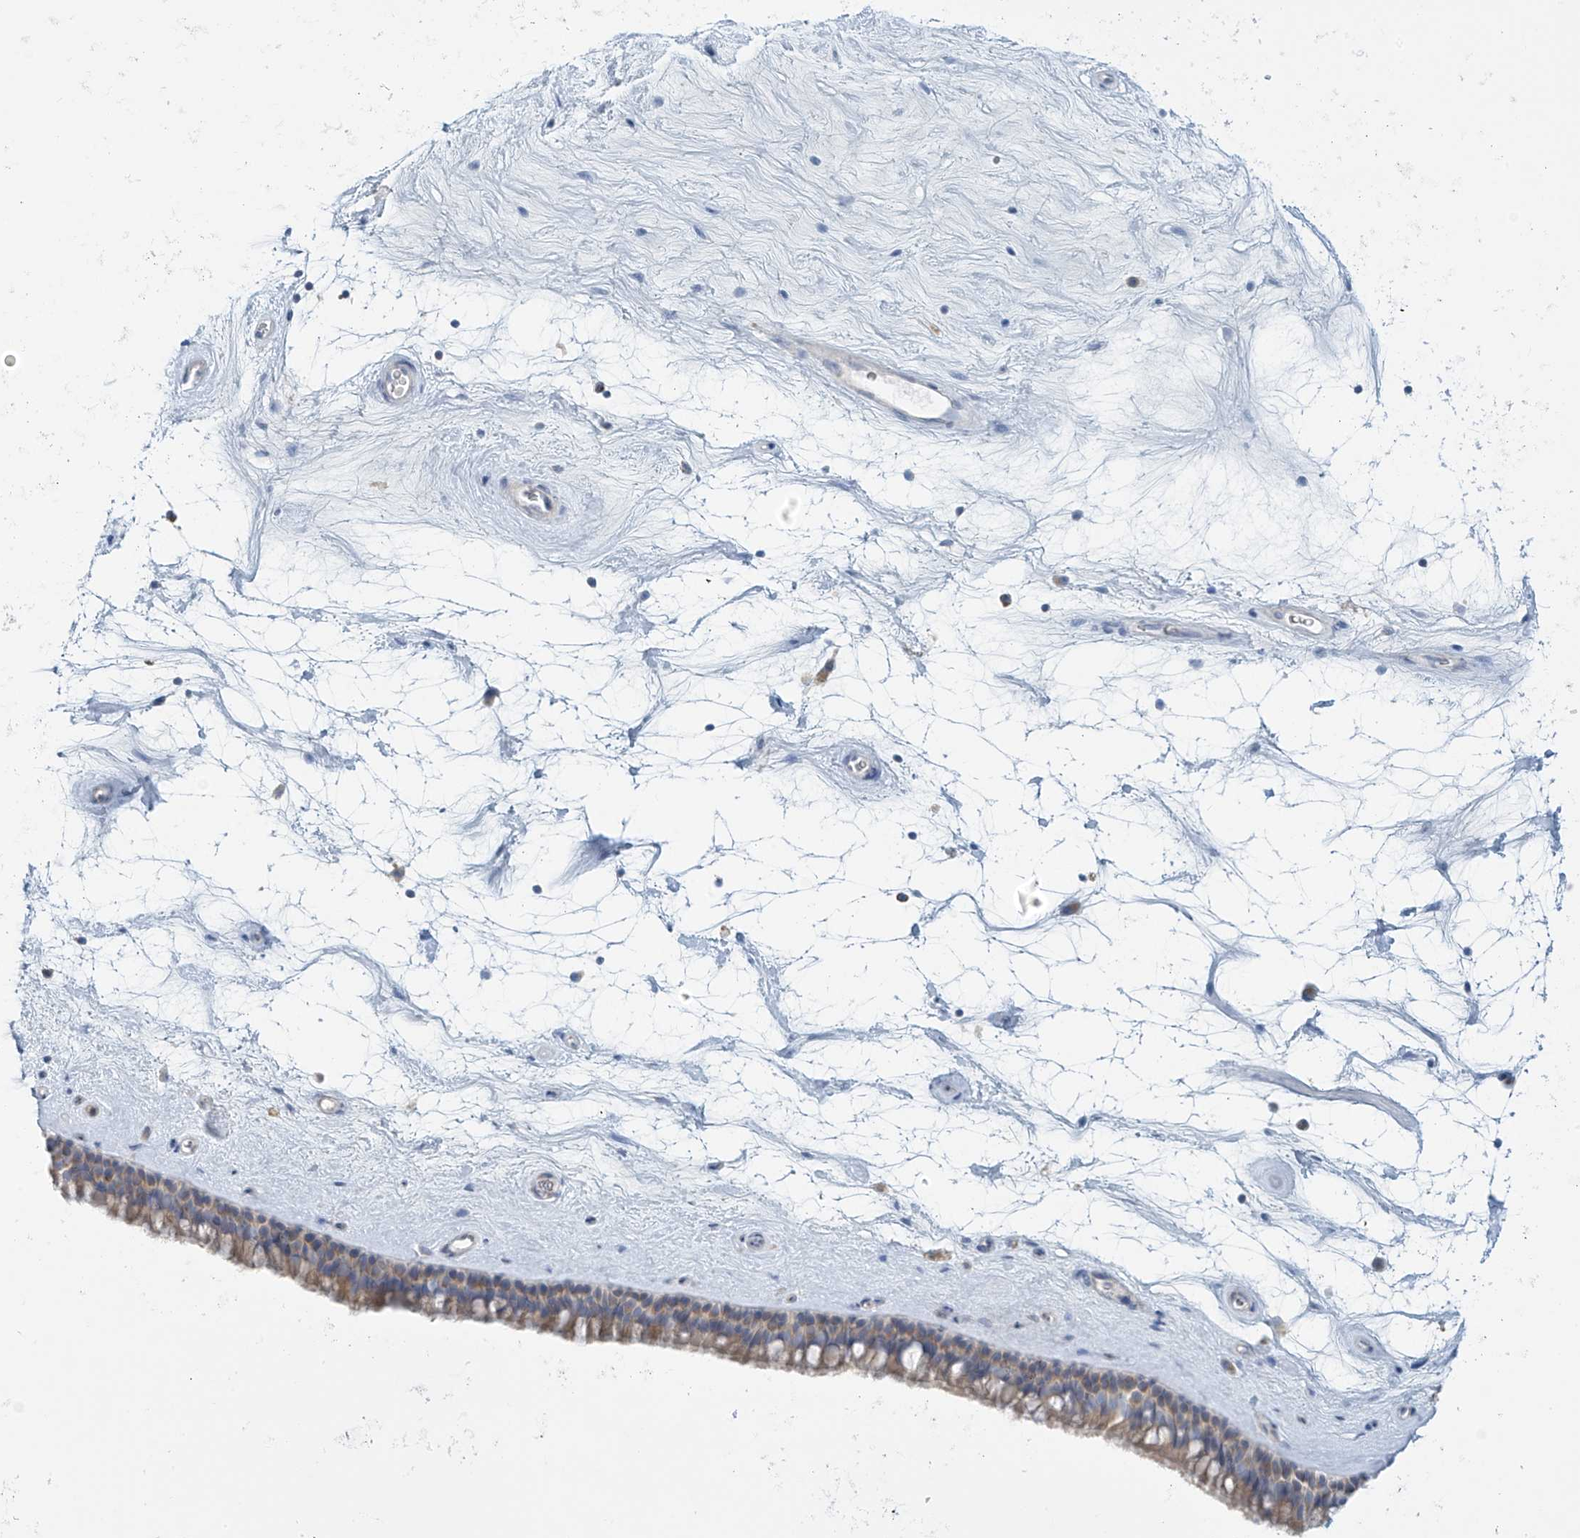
{"staining": {"intensity": "moderate", "quantity": "25%-75%", "location": "cytoplasmic/membranous"}, "tissue": "nasopharynx", "cell_type": "Respiratory epithelial cells", "image_type": "normal", "snomed": [{"axis": "morphology", "description": "Normal tissue, NOS"}, {"axis": "topography", "description": "Nasopharynx"}], "caption": "Immunohistochemistry micrograph of unremarkable nasopharynx stained for a protein (brown), which displays medium levels of moderate cytoplasmic/membranous staining in approximately 25%-75% of respiratory epithelial cells.", "gene": "SLC6A12", "patient": {"sex": "male", "age": 64}}